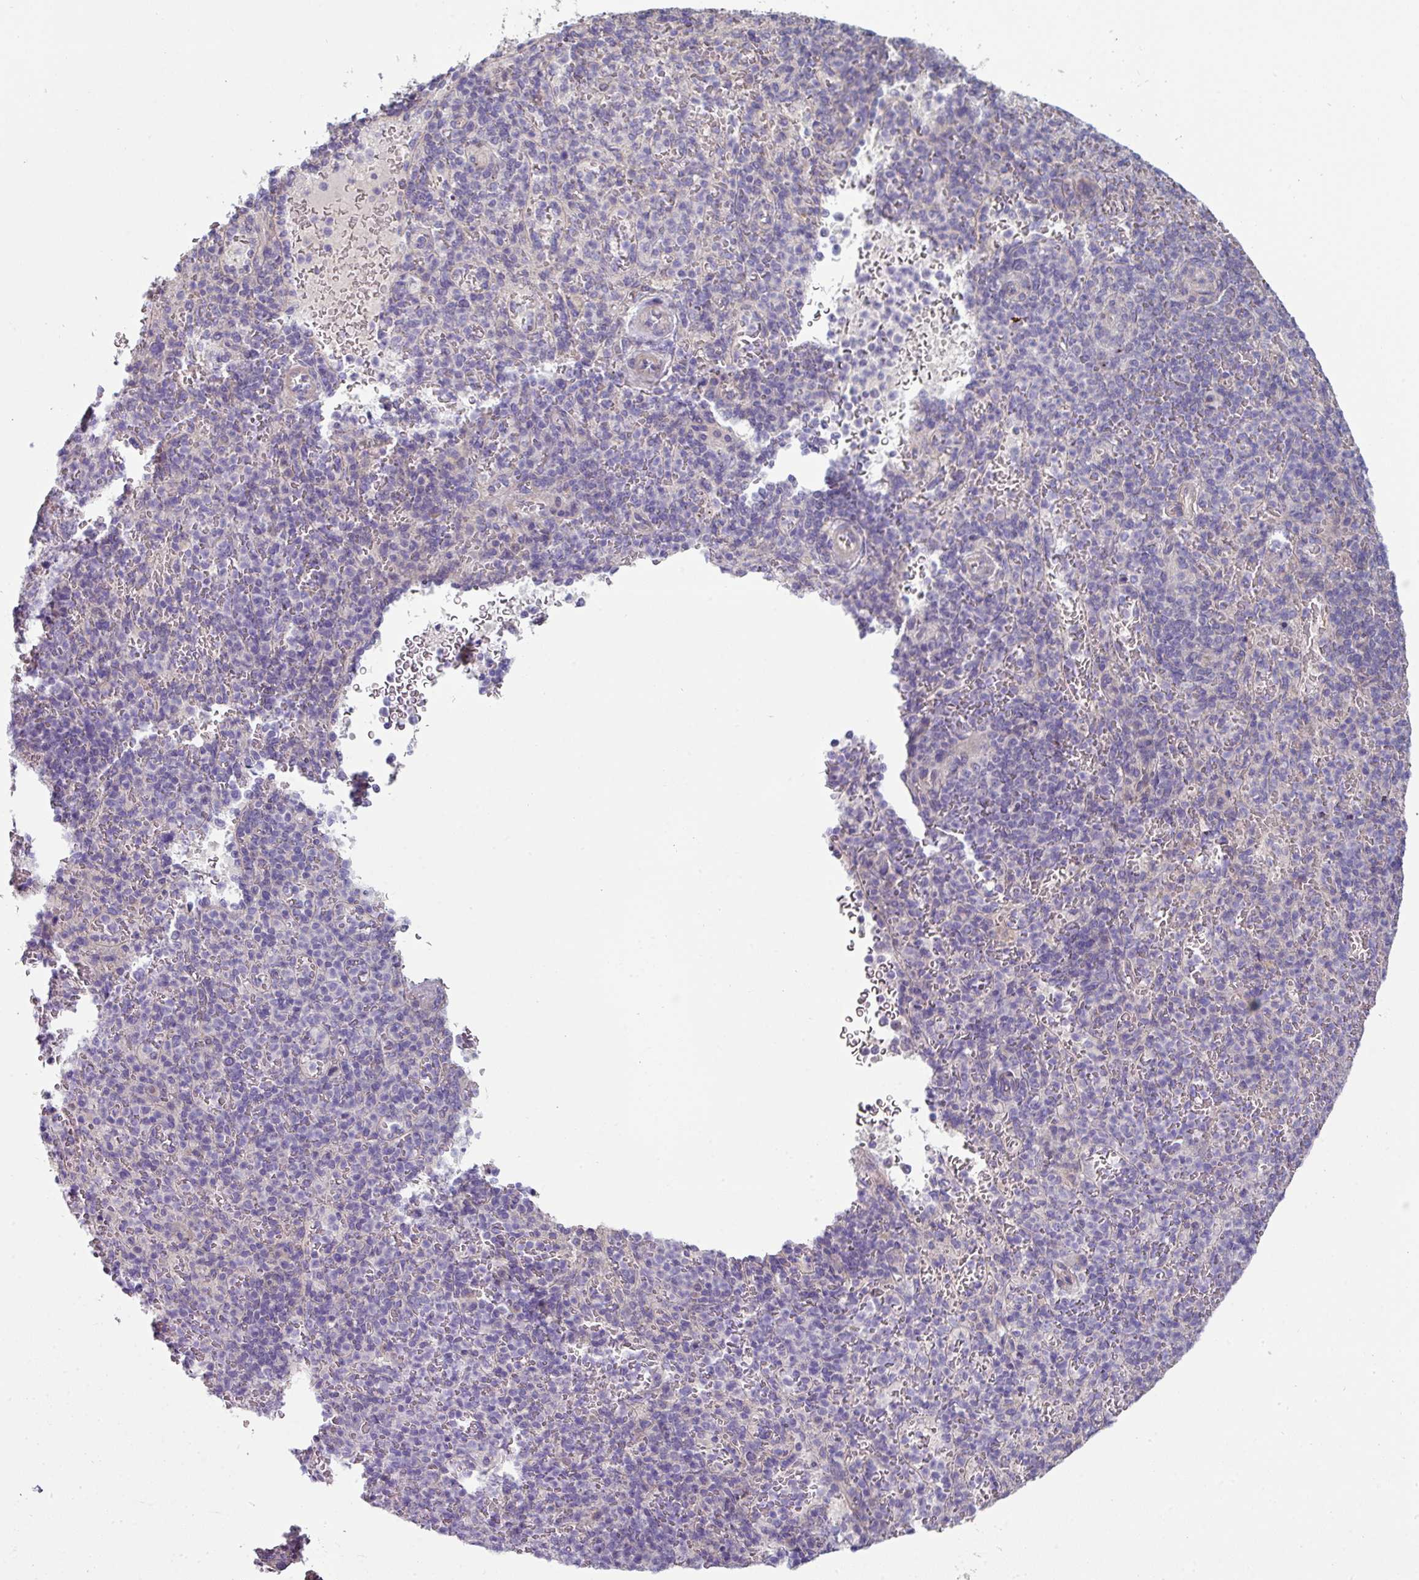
{"staining": {"intensity": "negative", "quantity": "none", "location": "none"}, "tissue": "spleen", "cell_type": "Cells in red pulp", "image_type": "normal", "snomed": [{"axis": "morphology", "description": "Normal tissue, NOS"}, {"axis": "topography", "description": "Spleen"}], "caption": "IHC micrograph of normal spleen stained for a protein (brown), which exhibits no expression in cells in red pulp.", "gene": "LRRC9", "patient": {"sex": "female", "age": 74}}